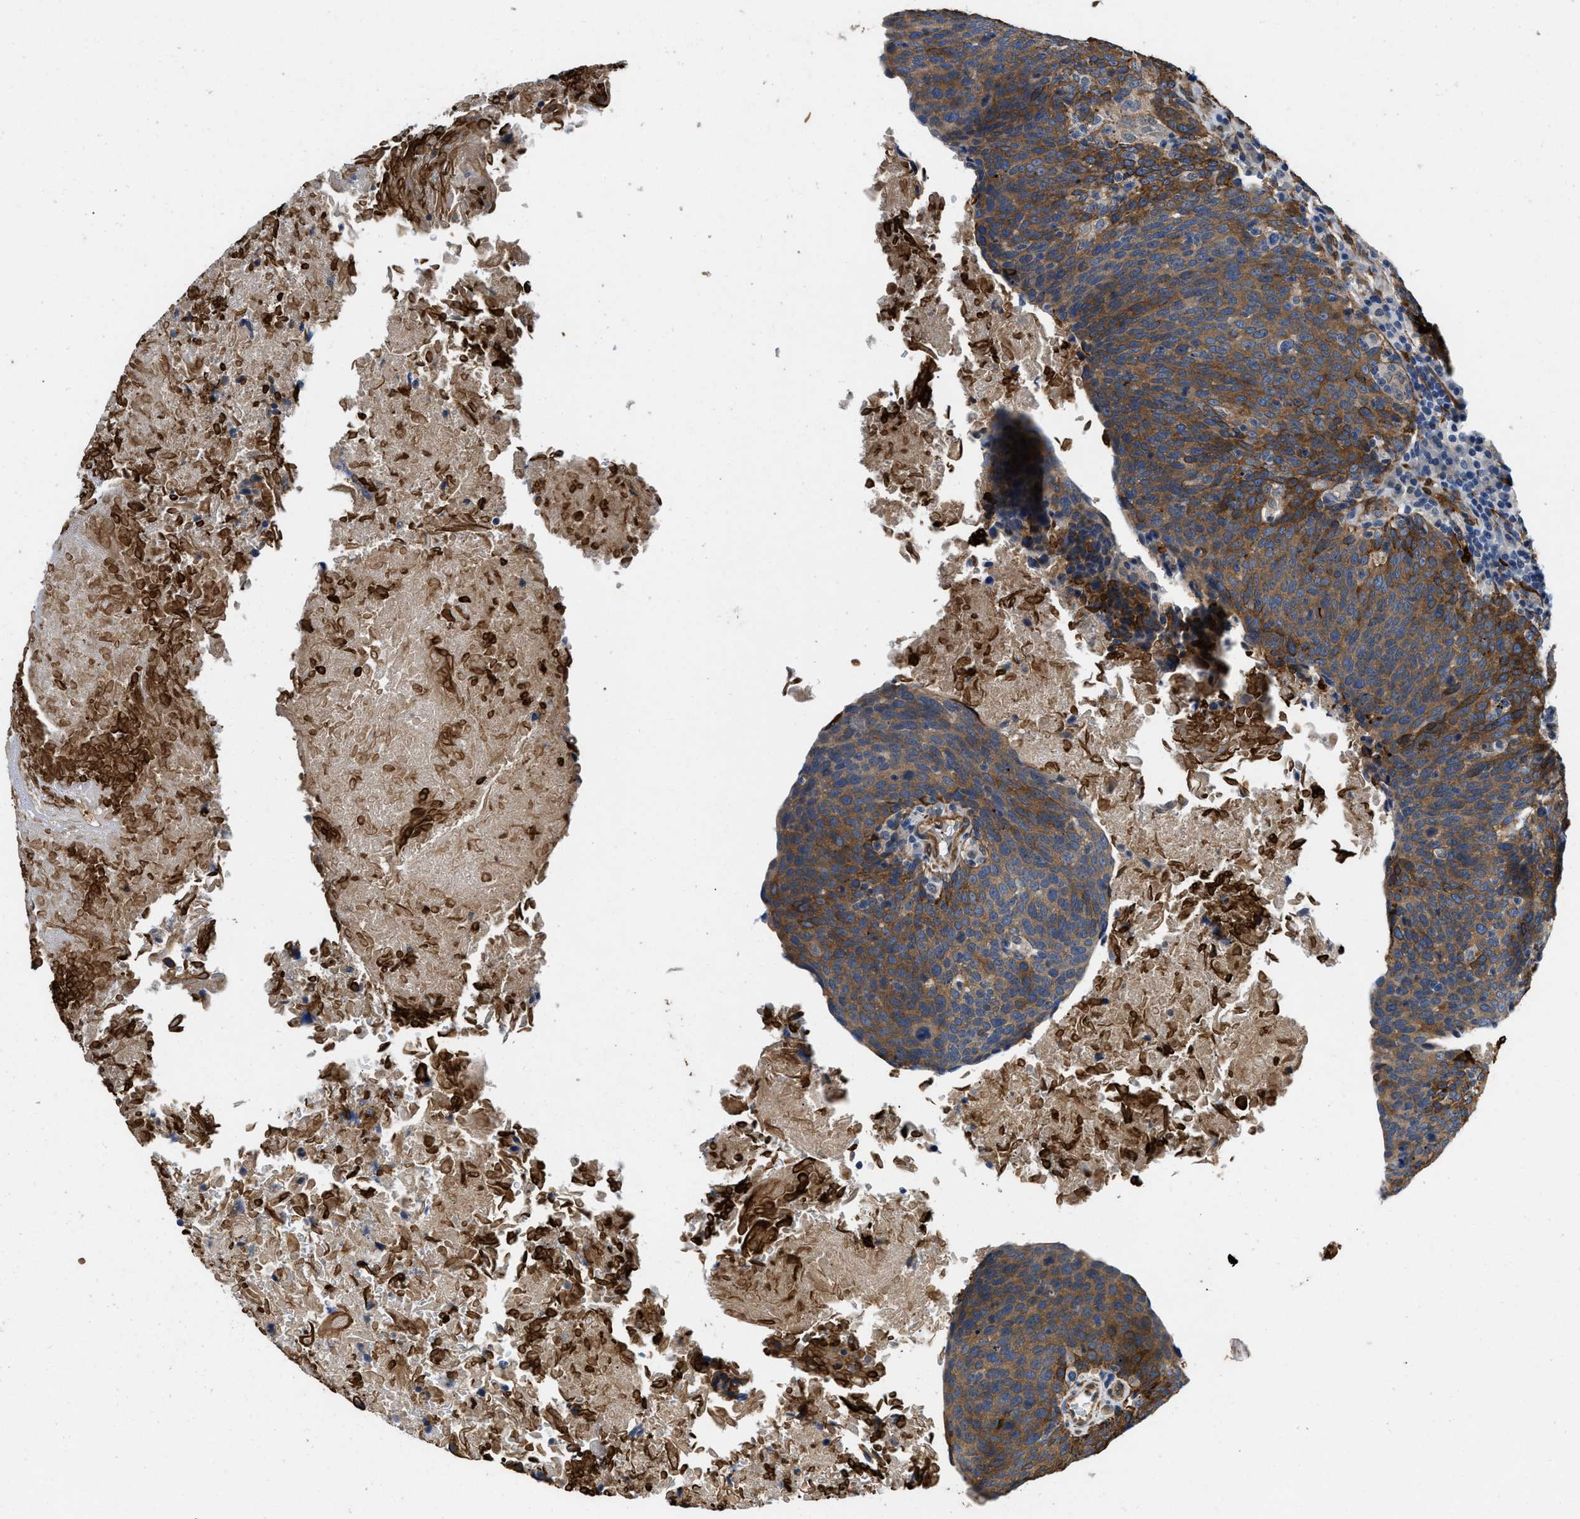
{"staining": {"intensity": "moderate", "quantity": ">75%", "location": "cytoplasmic/membranous"}, "tissue": "head and neck cancer", "cell_type": "Tumor cells", "image_type": "cancer", "snomed": [{"axis": "morphology", "description": "Squamous cell carcinoma, NOS"}, {"axis": "morphology", "description": "Squamous cell carcinoma, metastatic, NOS"}, {"axis": "topography", "description": "Lymph node"}, {"axis": "topography", "description": "Head-Neck"}], "caption": "Immunohistochemistry of human head and neck cancer (squamous cell carcinoma) shows medium levels of moderate cytoplasmic/membranous positivity in about >75% of tumor cells.", "gene": "RAPH1", "patient": {"sex": "male", "age": 62}}